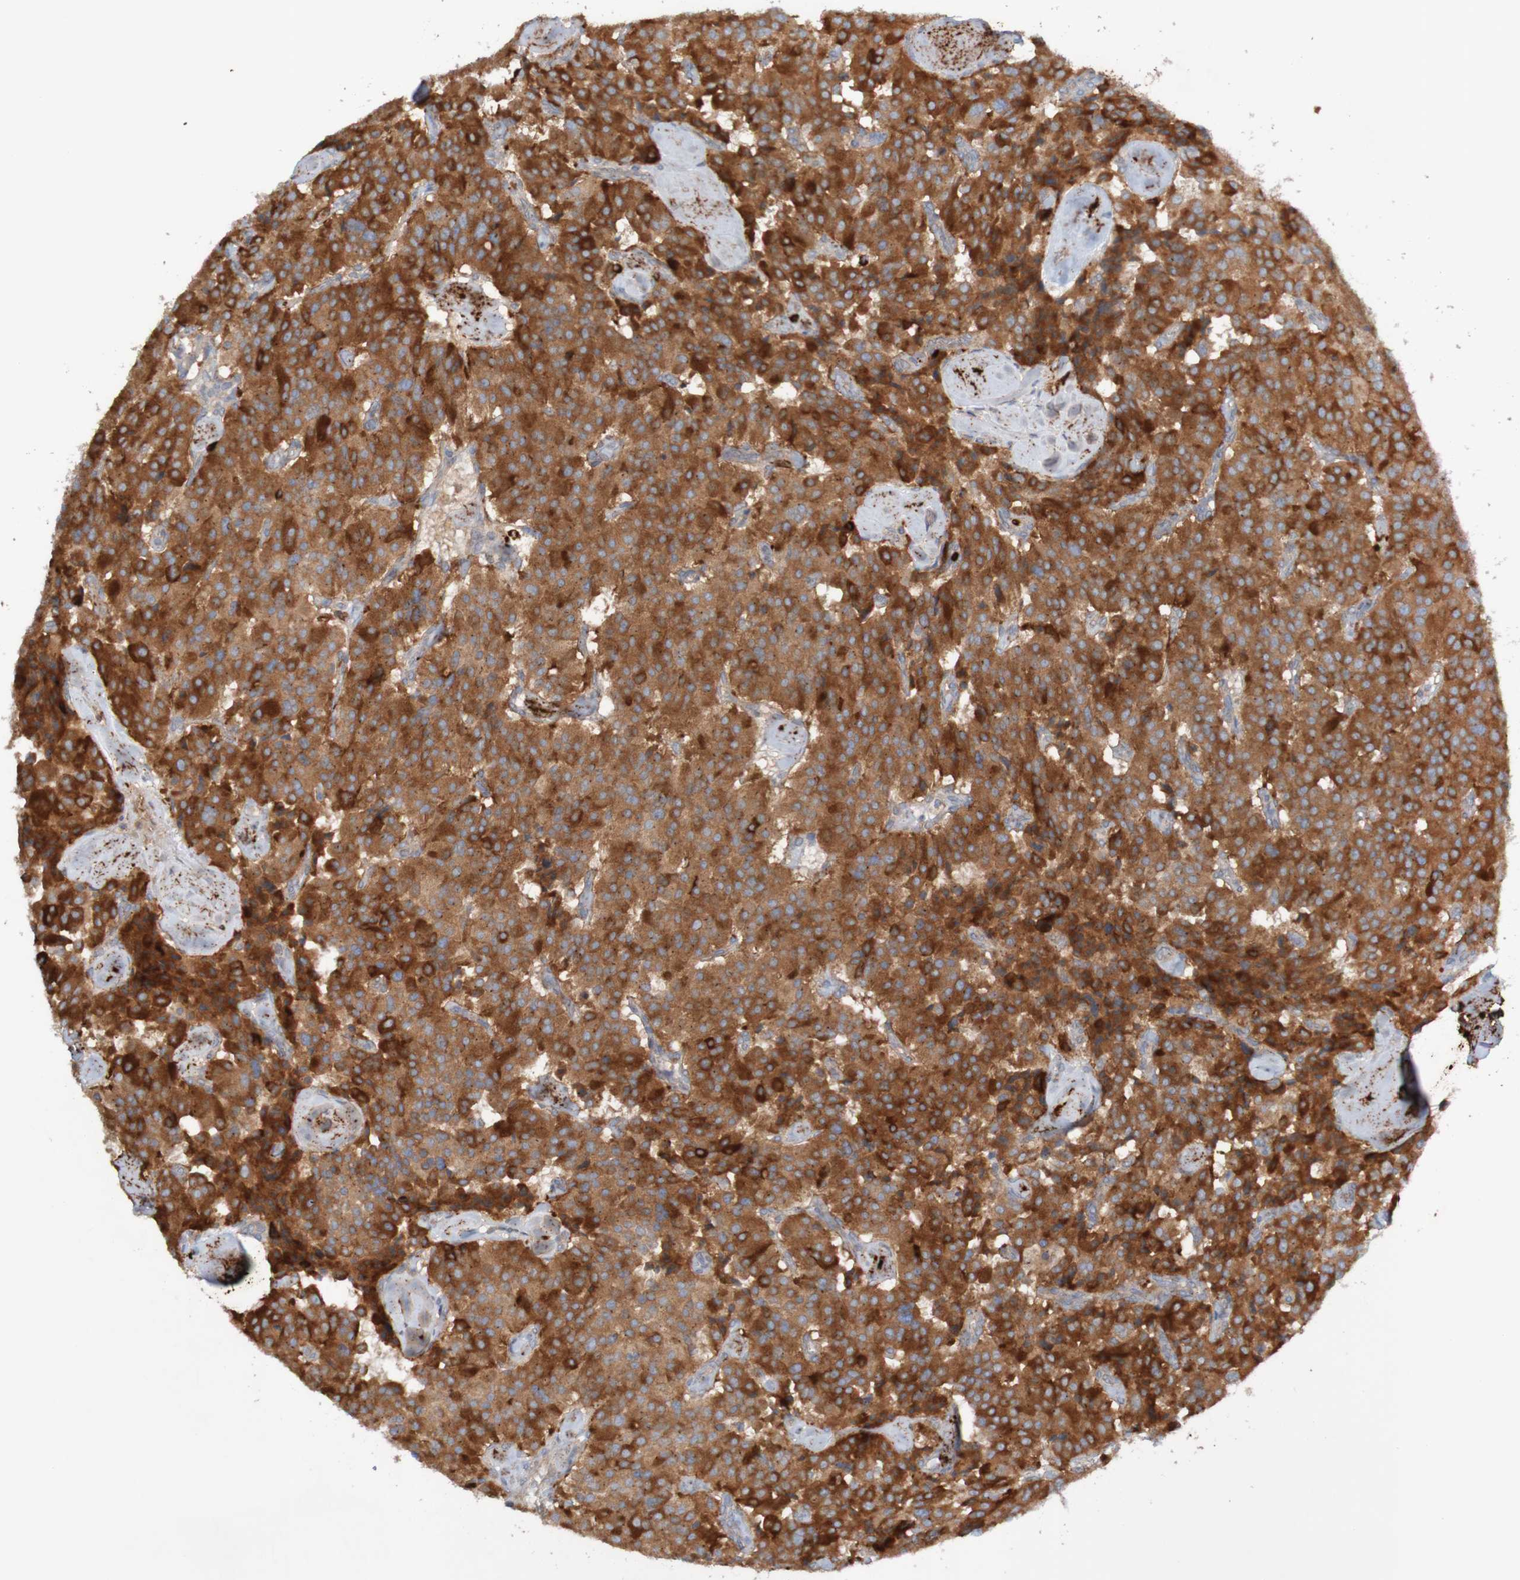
{"staining": {"intensity": "strong", "quantity": "<25%", "location": "cytoplasmic/membranous"}, "tissue": "carcinoid", "cell_type": "Tumor cells", "image_type": "cancer", "snomed": [{"axis": "morphology", "description": "Carcinoid, malignant, NOS"}, {"axis": "topography", "description": "Lung"}], "caption": "Strong cytoplasmic/membranous expression is identified in approximately <25% of tumor cells in malignant carcinoid.", "gene": "ANGPT4", "patient": {"sex": "male", "age": 30}}